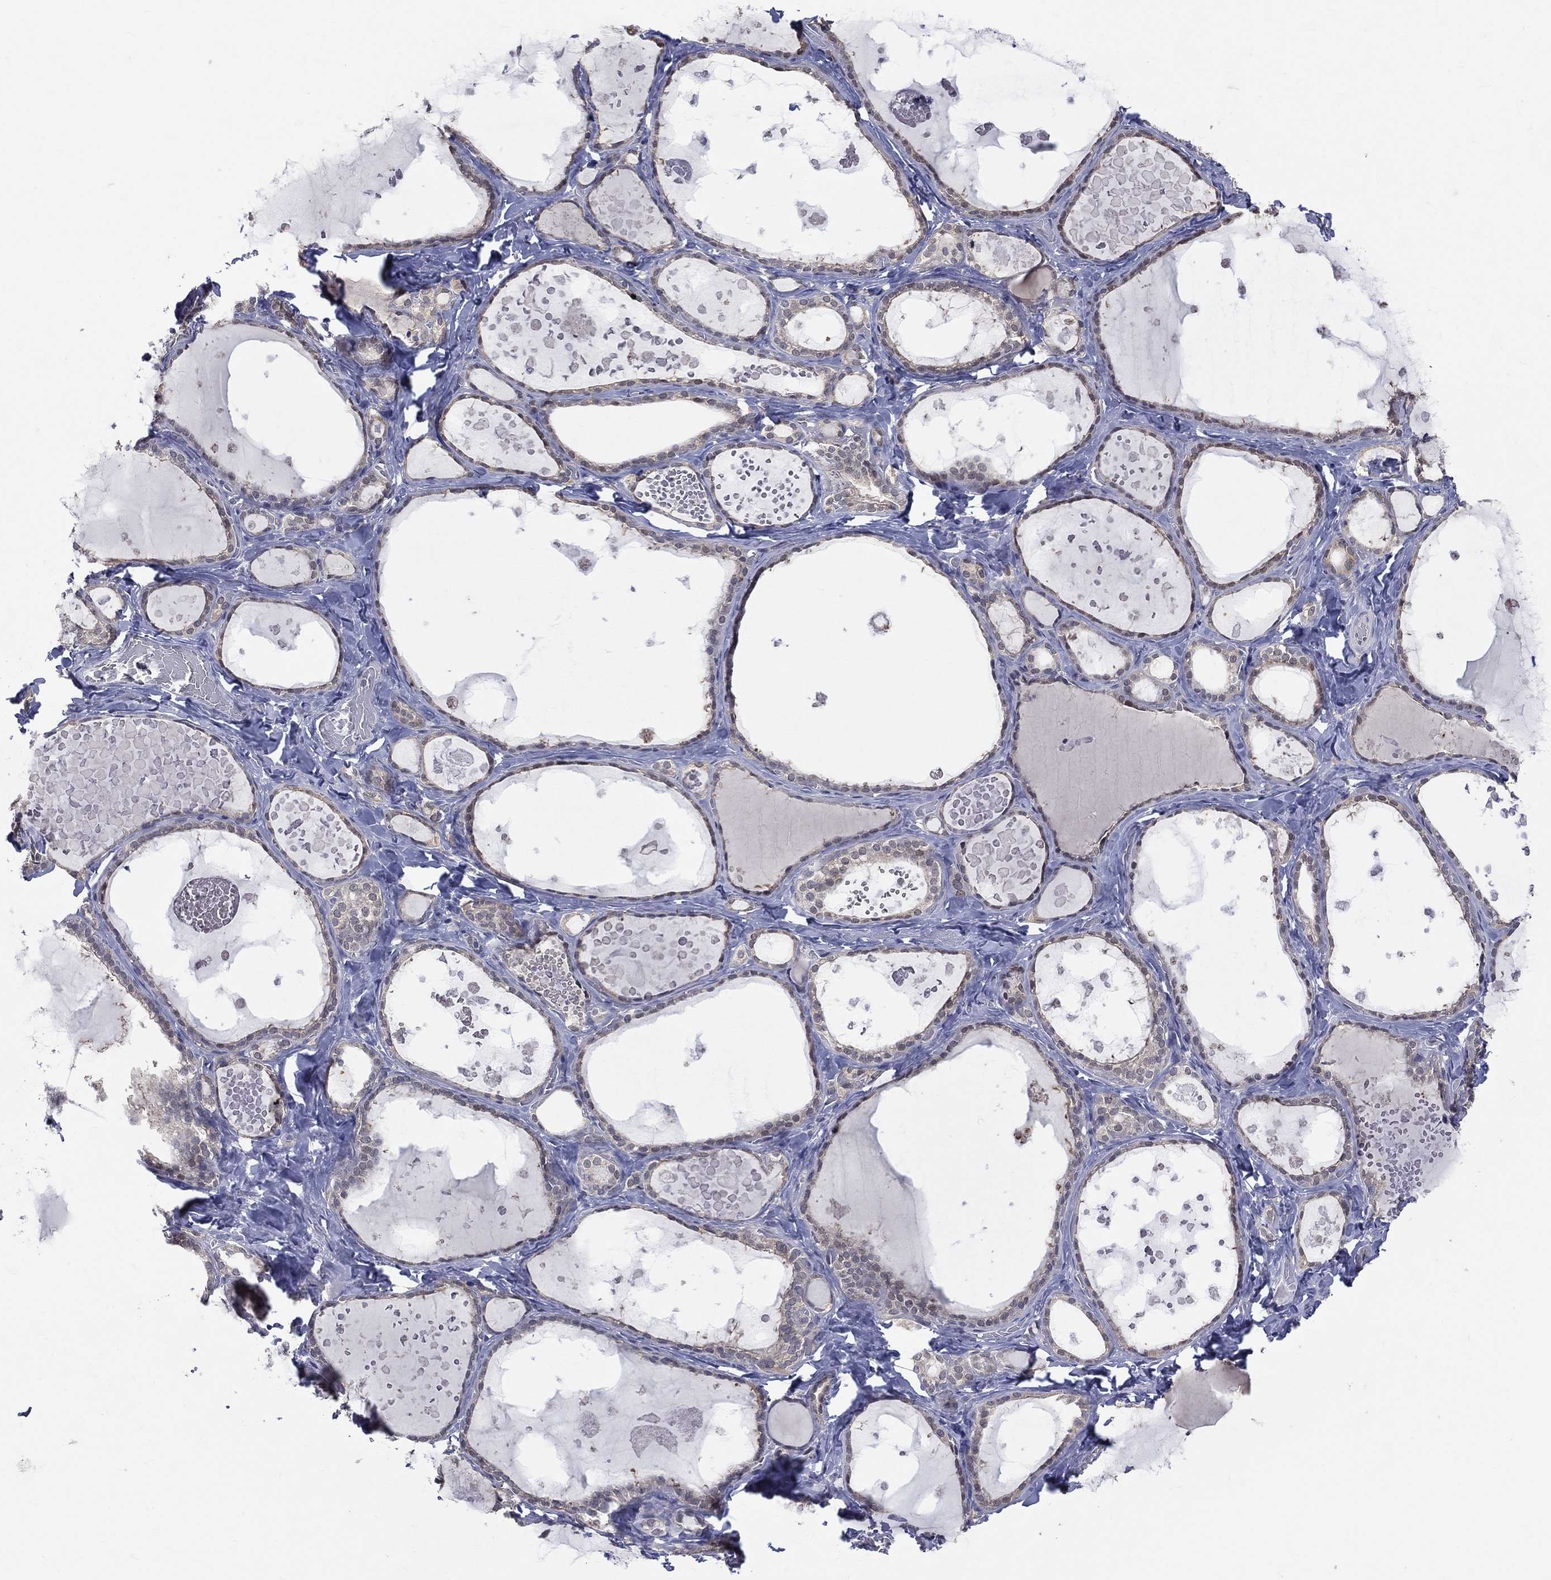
{"staining": {"intensity": "negative", "quantity": "none", "location": "none"}, "tissue": "thyroid gland", "cell_type": "Glandular cells", "image_type": "normal", "snomed": [{"axis": "morphology", "description": "Normal tissue, NOS"}, {"axis": "topography", "description": "Thyroid gland"}], "caption": "The immunohistochemistry (IHC) histopathology image has no significant expression in glandular cells of thyroid gland. (DAB IHC visualized using brightfield microscopy, high magnification).", "gene": "DLG4", "patient": {"sex": "female", "age": 56}}